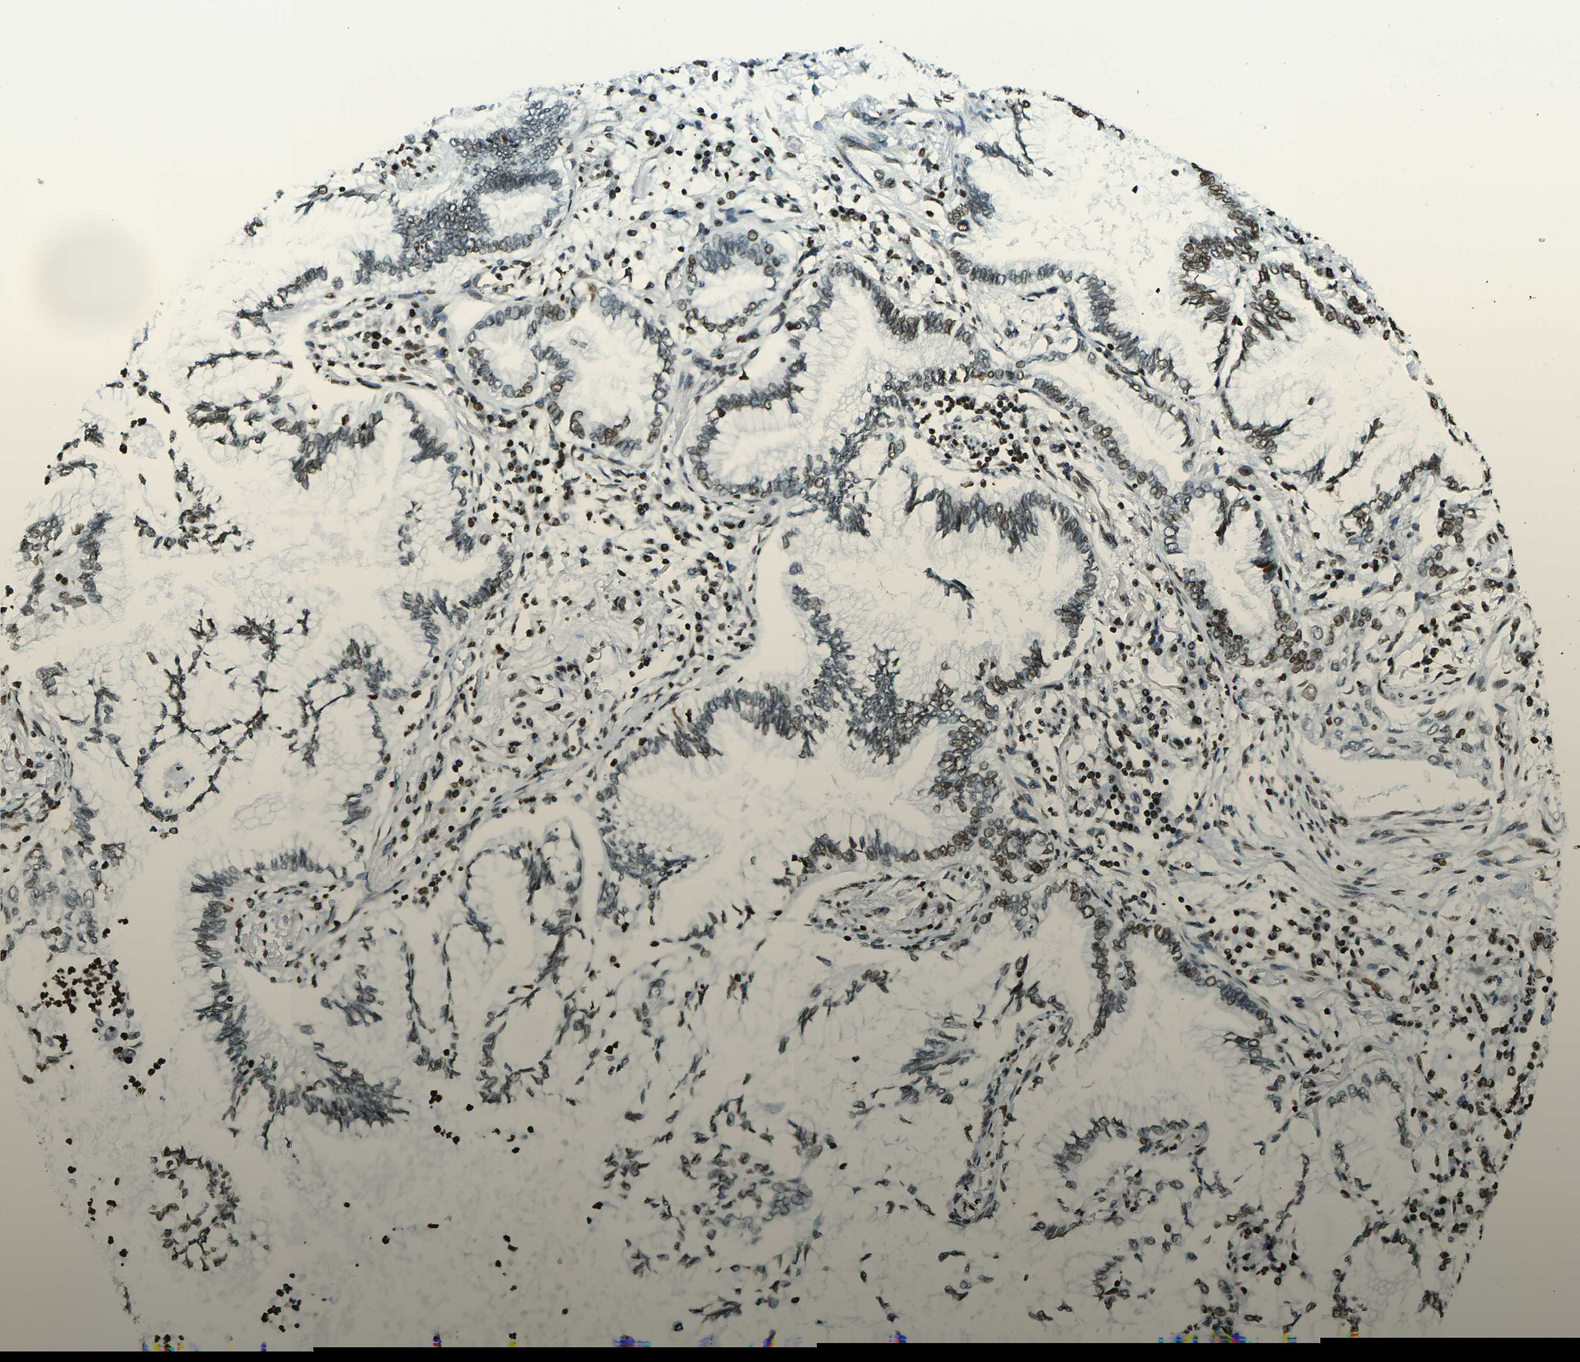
{"staining": {"intensity": "moderate", "quantity": ">75%", "location": "nuclear"}, "tissue": "lung cancer", "cell_type": "Tumor cells", "image_type": "cancer", "snomed": [{"axis": "morphology", "description": "Normal tissue, NOS"}, {"axis": "morphology", "description": "Adenocarcinoma, NOS"}, {"axis": "topography", "description": "Bronchus"}, {"axis": "topography", "description": "Lung"}], "caption": "Immunohistochemistry image of neoplastic tissue: lung cancer (adenocarcinoma) stained using IHC demonstrates medium levels of moderate protein expression localized specifically in the nuclear of tumor cells, appearing as a nuclear brown color.", "gene": "H1-2", "patient": {"sex": "female", "age": 70}}